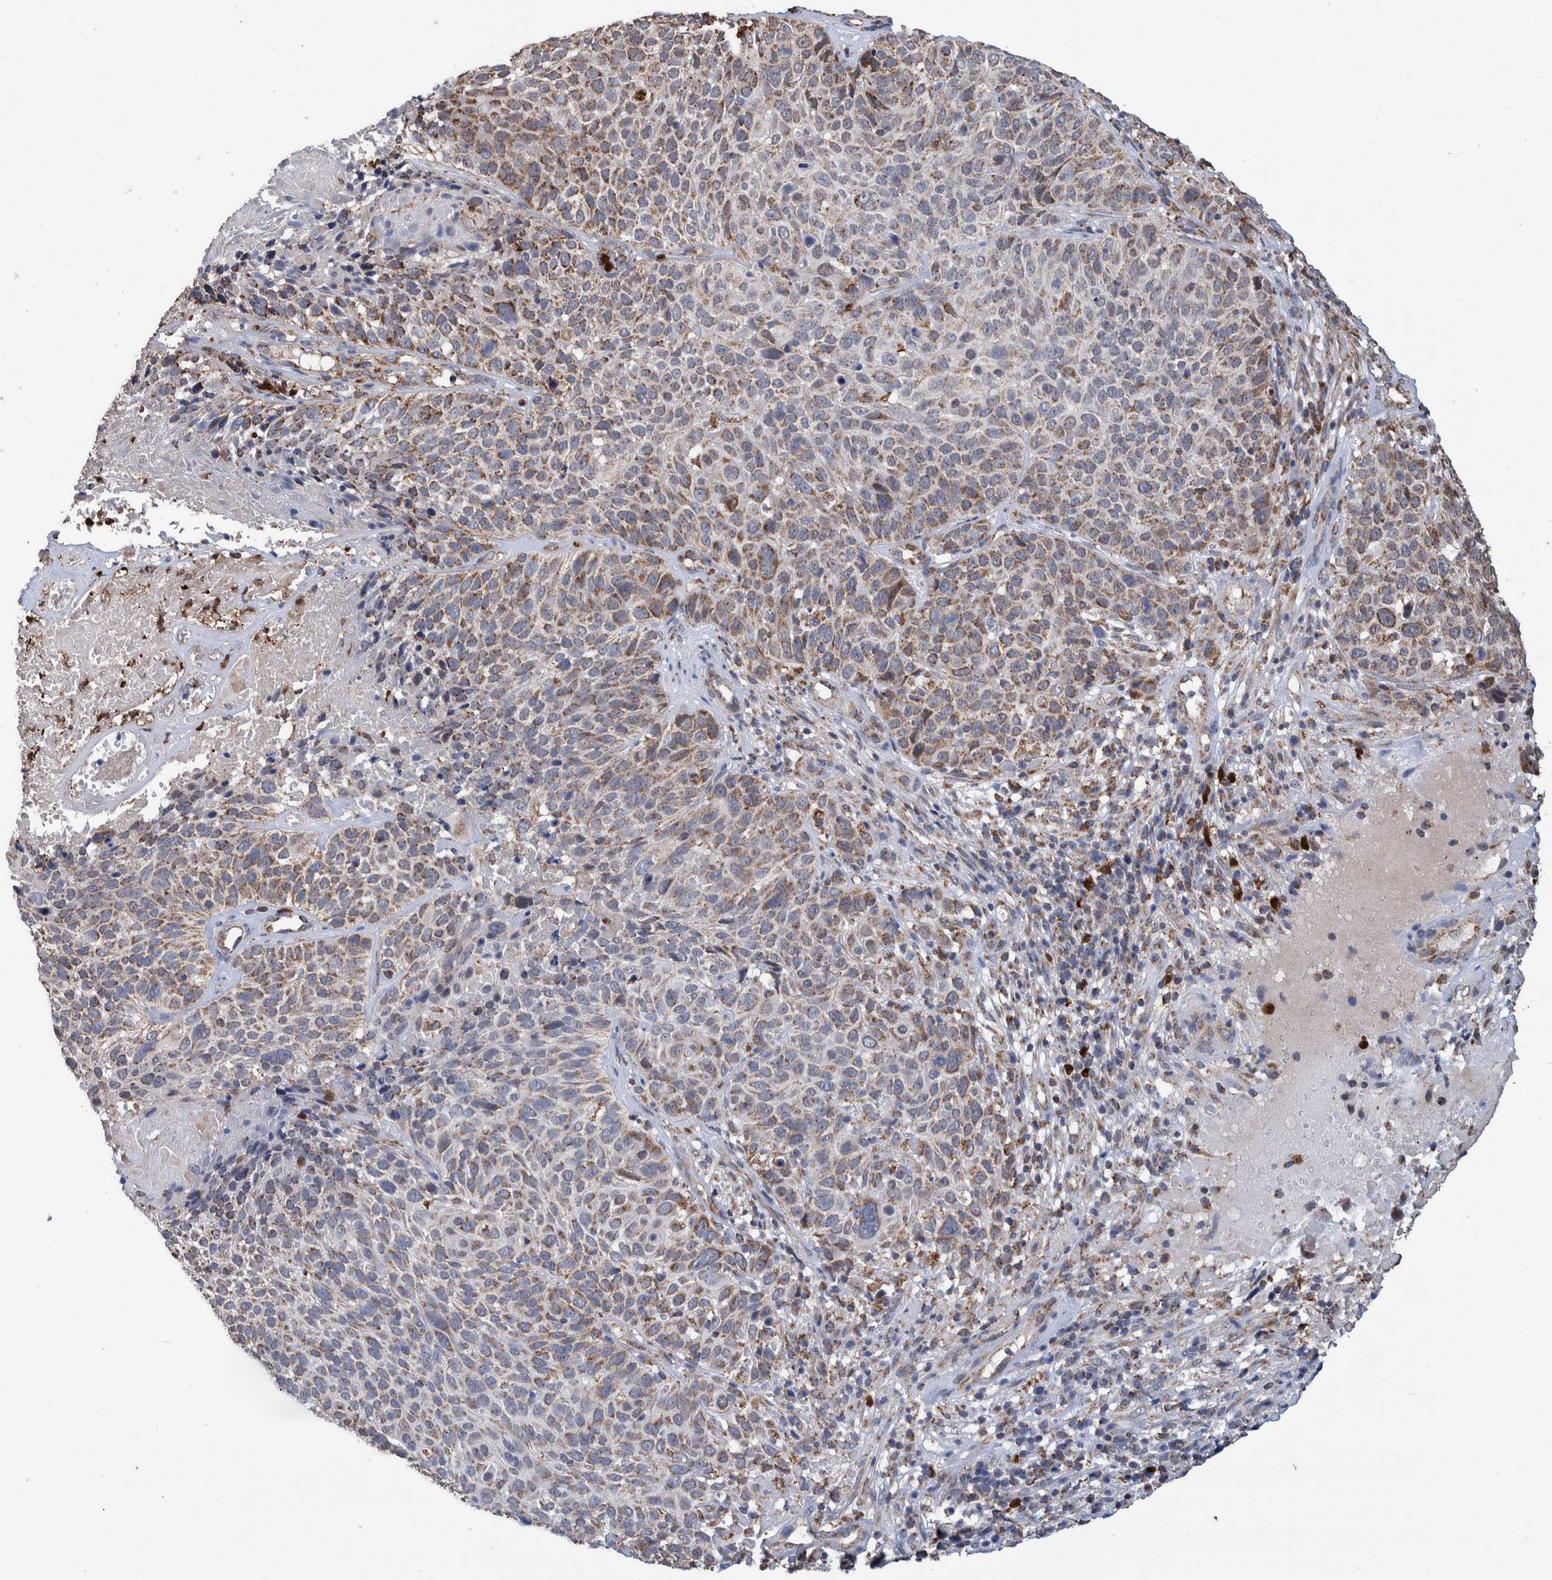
{"staining": {"intensity": "weak", "quantity": "25%-75%", "location": "cytoplasmic/membranous"}, "tissue": "cervical cancer", "cell_type": "Tumor cells", "image_type": "cancer", "snomed": [{"axis": "morphology", "description": "Squamous cell carcinoma, NOS"}, {"axis": "topography", "description": "Cervix"}], "caption": "Brown immunohistochemical staining in cervical squamous cell carcinoma exhibits weak cytoplasmic/membranous expression in approximately 25%-75% of tumor cells. (DAB IHC, brown staining for protein, blue staining for nuclei).", "gene": "DECR1", "patient": {"sex": "female", "age": 74}}